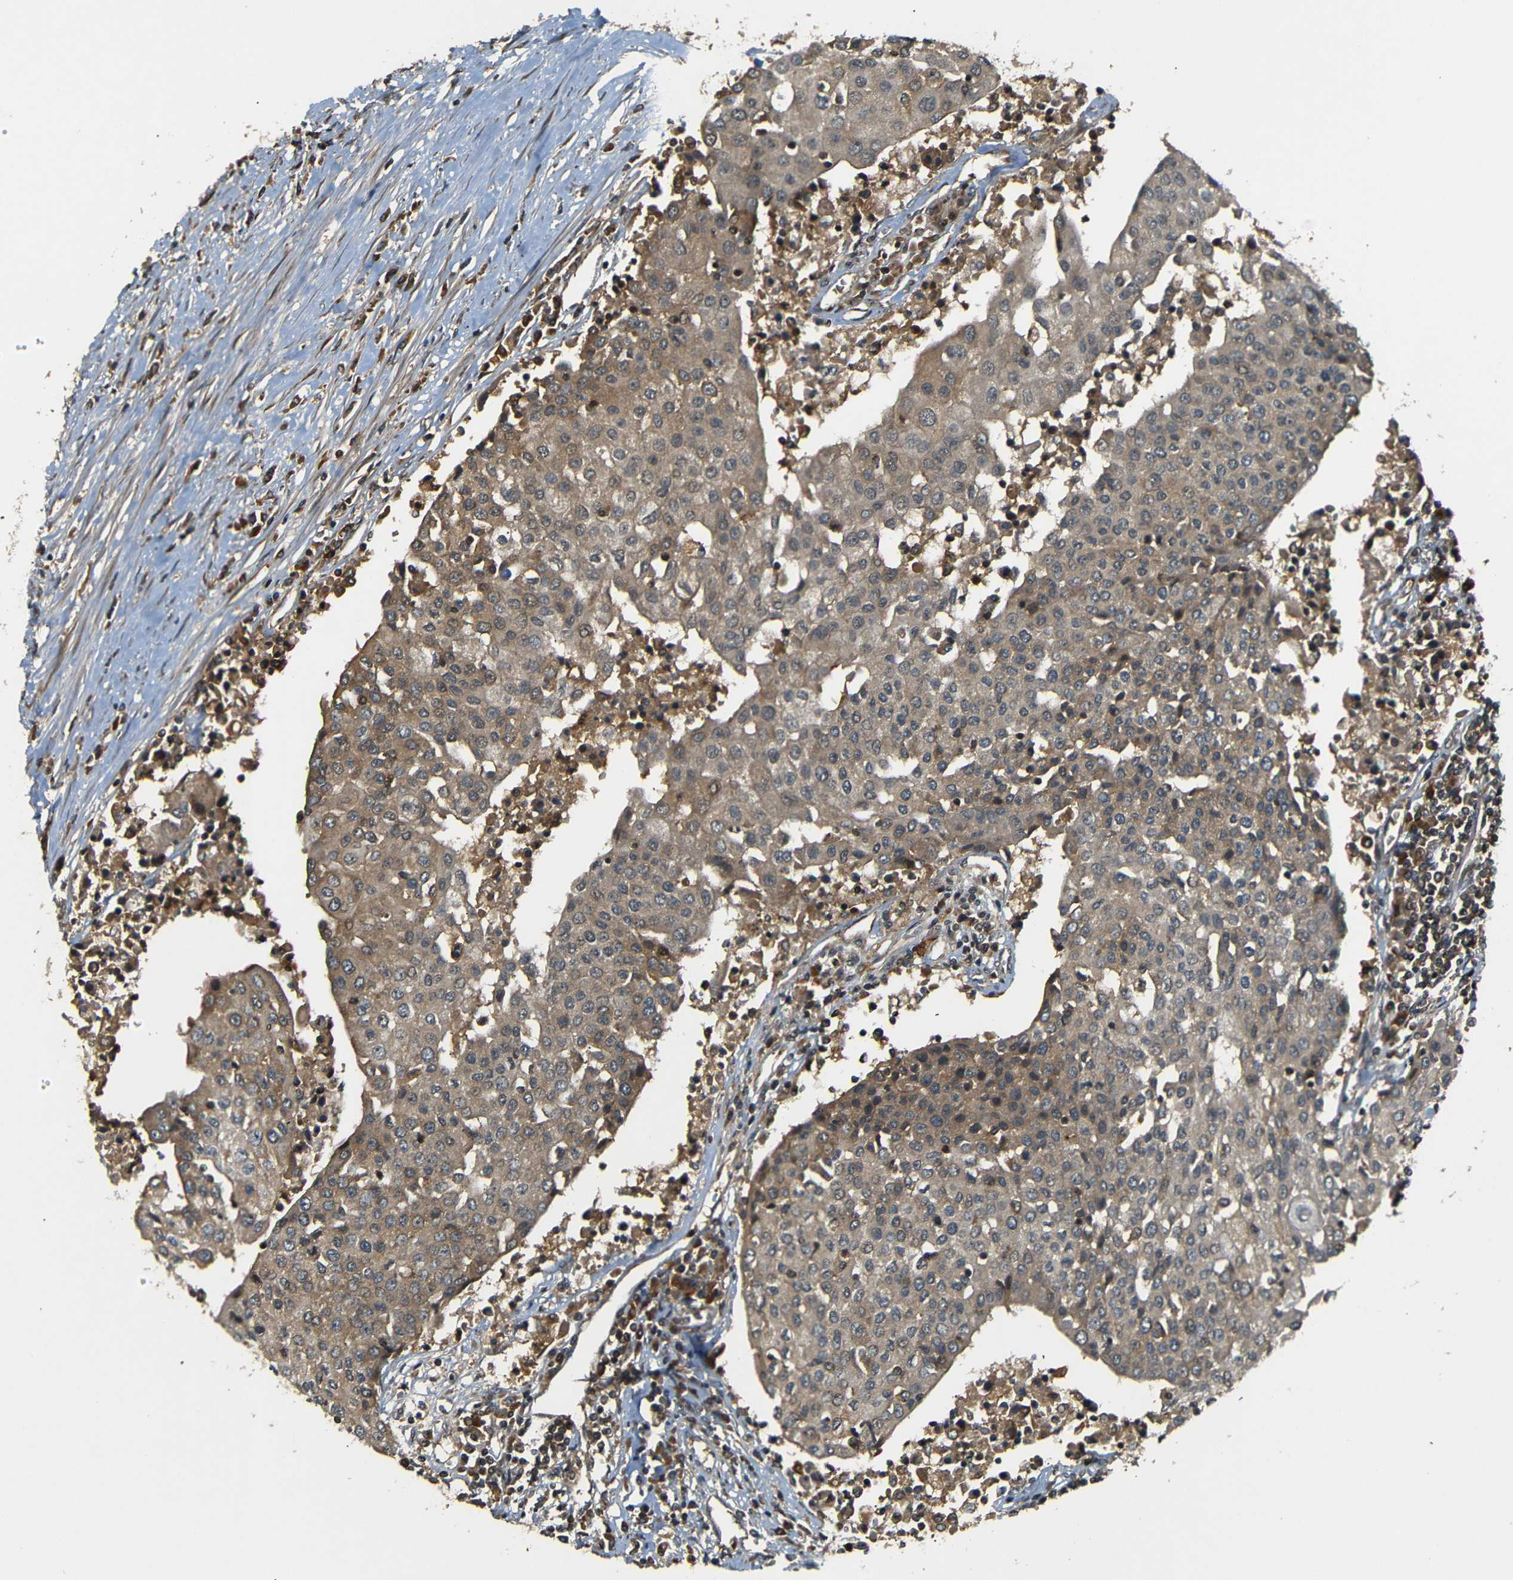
{"staining": {"intensity": "moderate", "quantity": ">75%", "location": "cytoplasmic/membranous"}, "tissue": "urothelial cancer", "cell_type": "Tumor cells", "image_type": "cancer", "snomed": [{"axis": "morphology", "description": "Urothelial carcinoma, High grade"}, {"axis": "topography", "description": "Urinary bladder"}], "caption": "Protein expression analysis of high-grade urothelial carcinoma displays moderate cytoplasmic/membranous positivity in approximately >75% of tumor cells.", "gene": "TANK", "patient": {"sex": "female", "age": 85}}